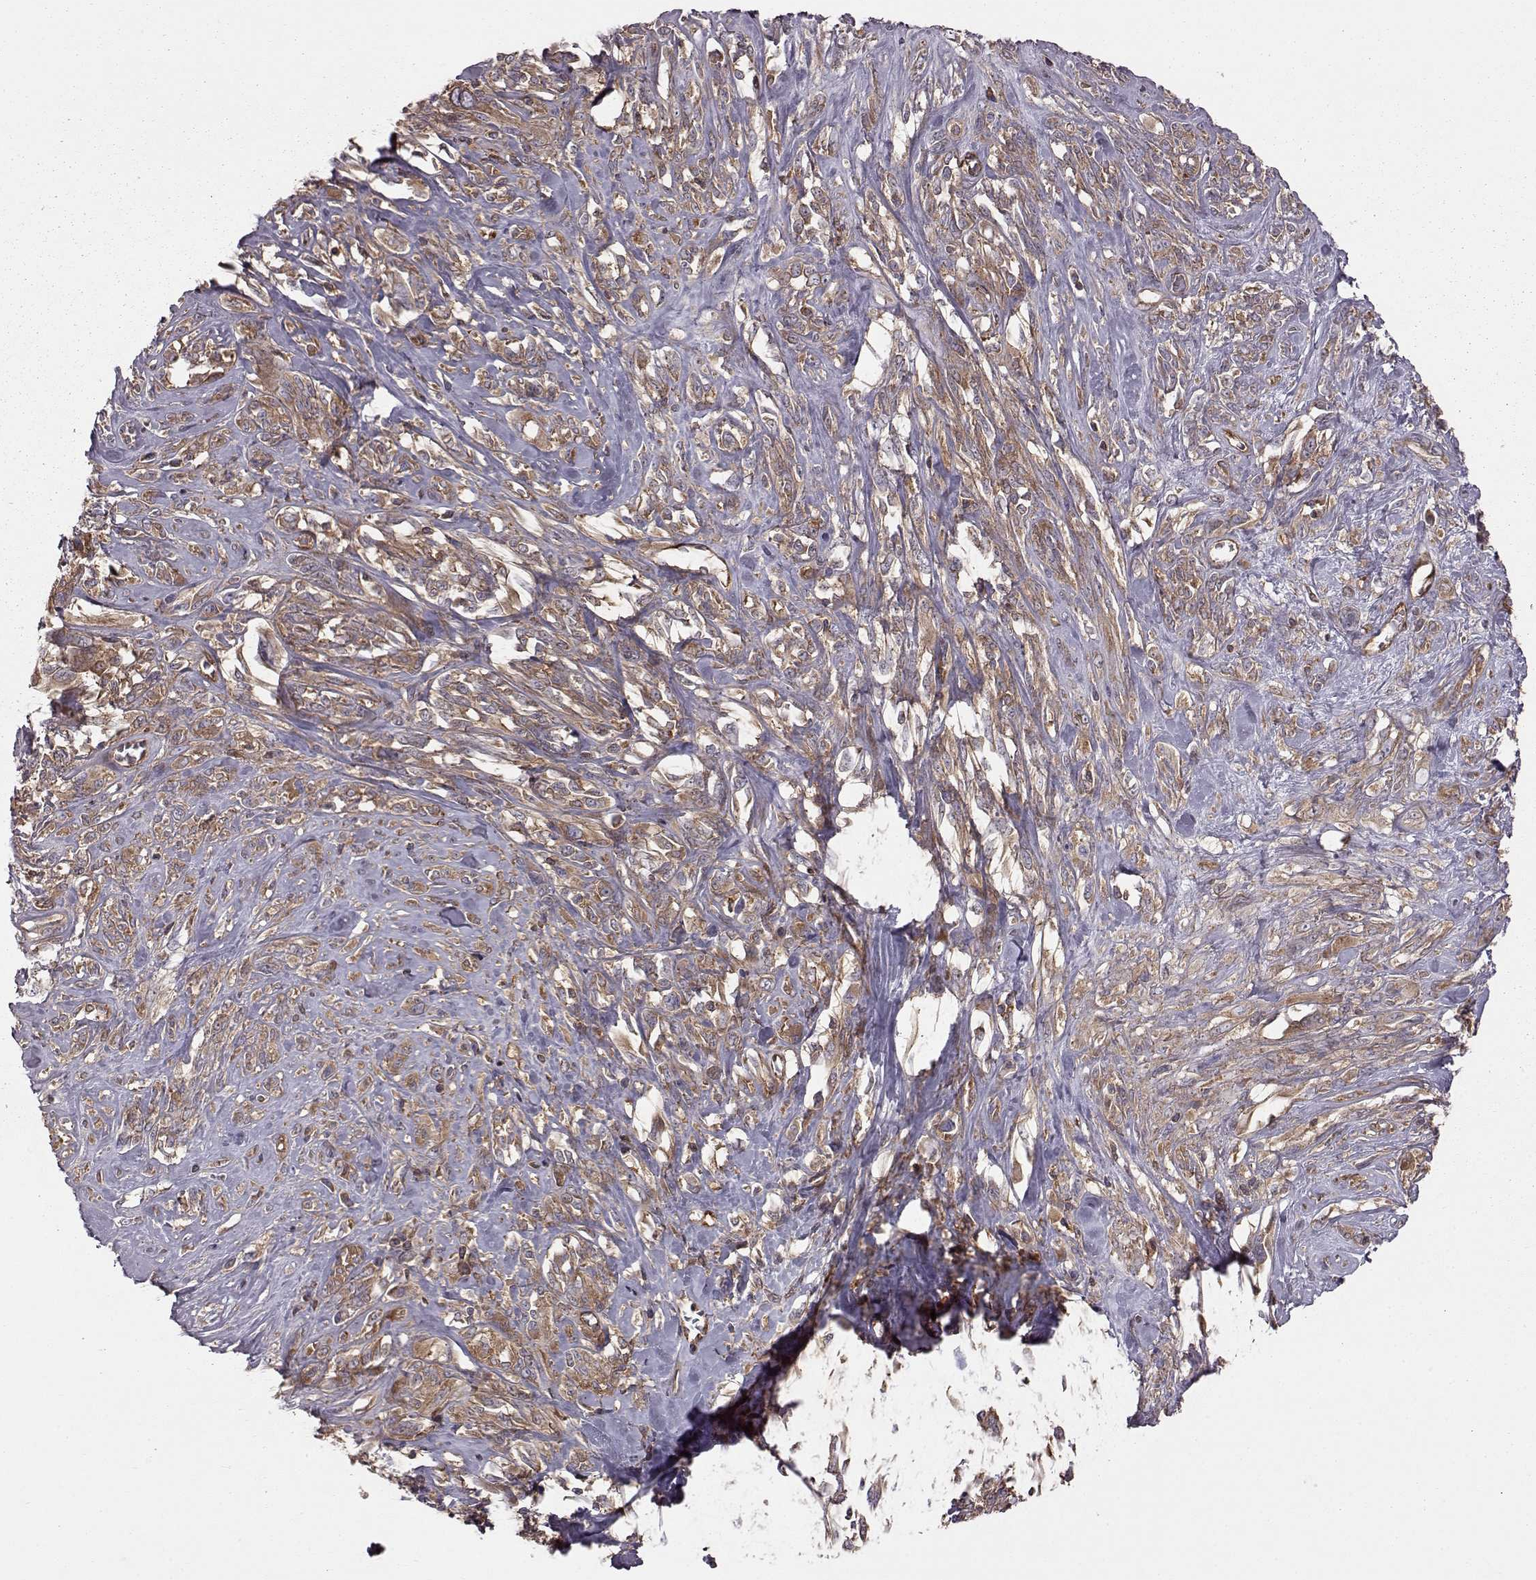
{"staining": {"intensity": "moderate", "quantity": "25%-75%", "location": "cytoplasmic/membranous"}, "tissue": "melanoma", "cell_type": "Tumor cells", "image_type": "cancer", "snomed": [{"axis": "morphology", "description": "Malignant melanoma, NOS"}, {"axis": "topography", "description": "Skin"}], "caption": "Immunohistochemistry histopathology image of neoplastic tissue: malignant melanoma stained using immunohistochemistry reveals medium levels of moderate protein expression localized specifically in the cytoplasmic/membranous of tumor cells, appearing as a cytoplasmic/membranous brown color.", "gene": "RABGAP1", "patient": {"sex": "female", "age": 91}}